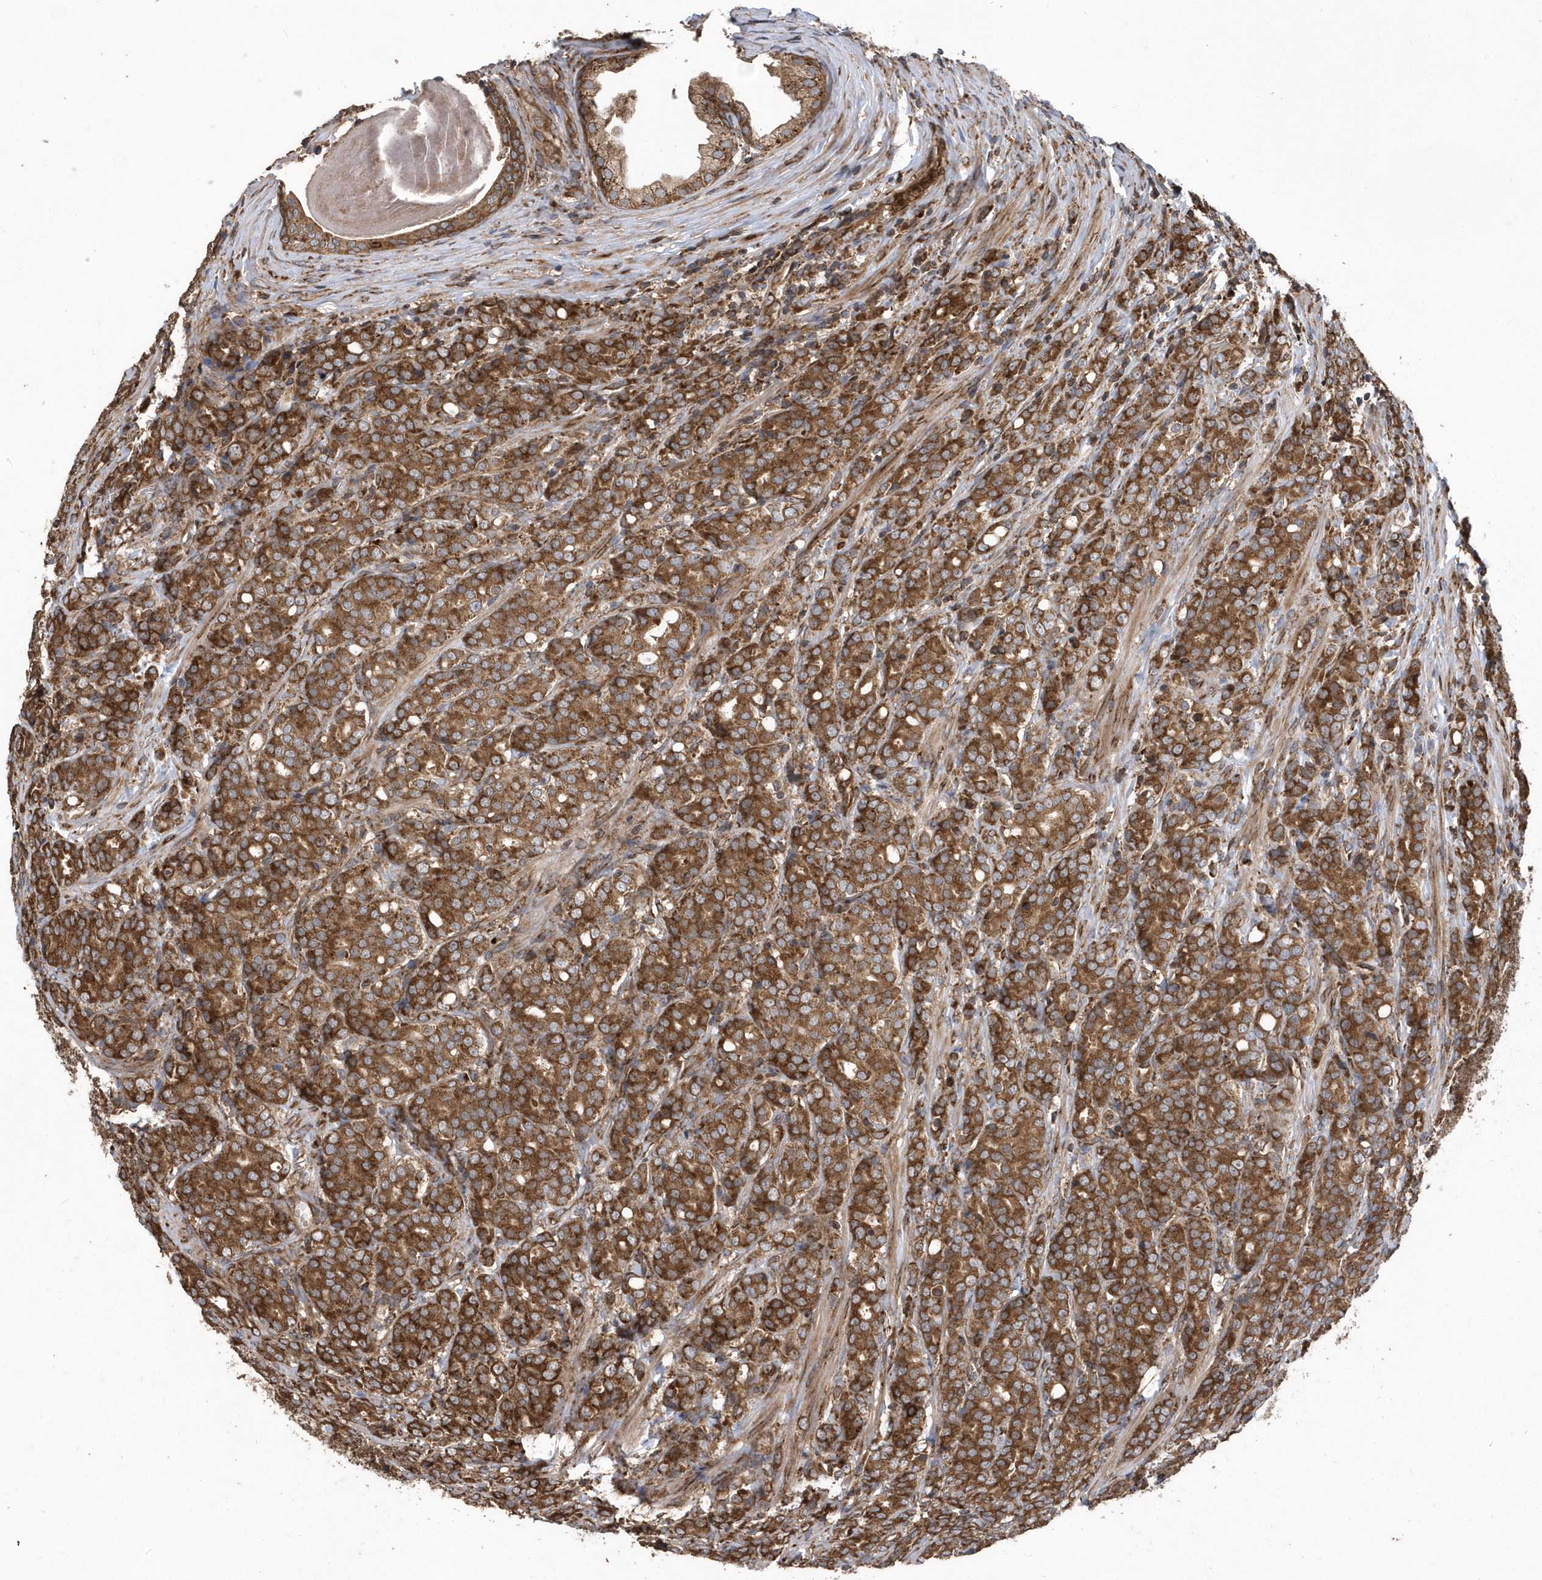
{"staining": {"intensity": "strong", "quantity": ">75%", "location": "cytoplasmic/membranous"}, "tissue": "prostate cancer", "cell_type": "Tumor cells", "image_type": "cancer", "snomed": [{"axis": "morphology", "description": "Adenocarcinoma, High grade"}, {"axis": "topography", "description": "Prostate"}], "caption": "A high amount of strong cytoplasmic/membranous expression is present in approximately >75% of tumor cells in prostate cancer tissue.", "gene": "WASHC5", "patient": {"sex": "male", "age": 62}}